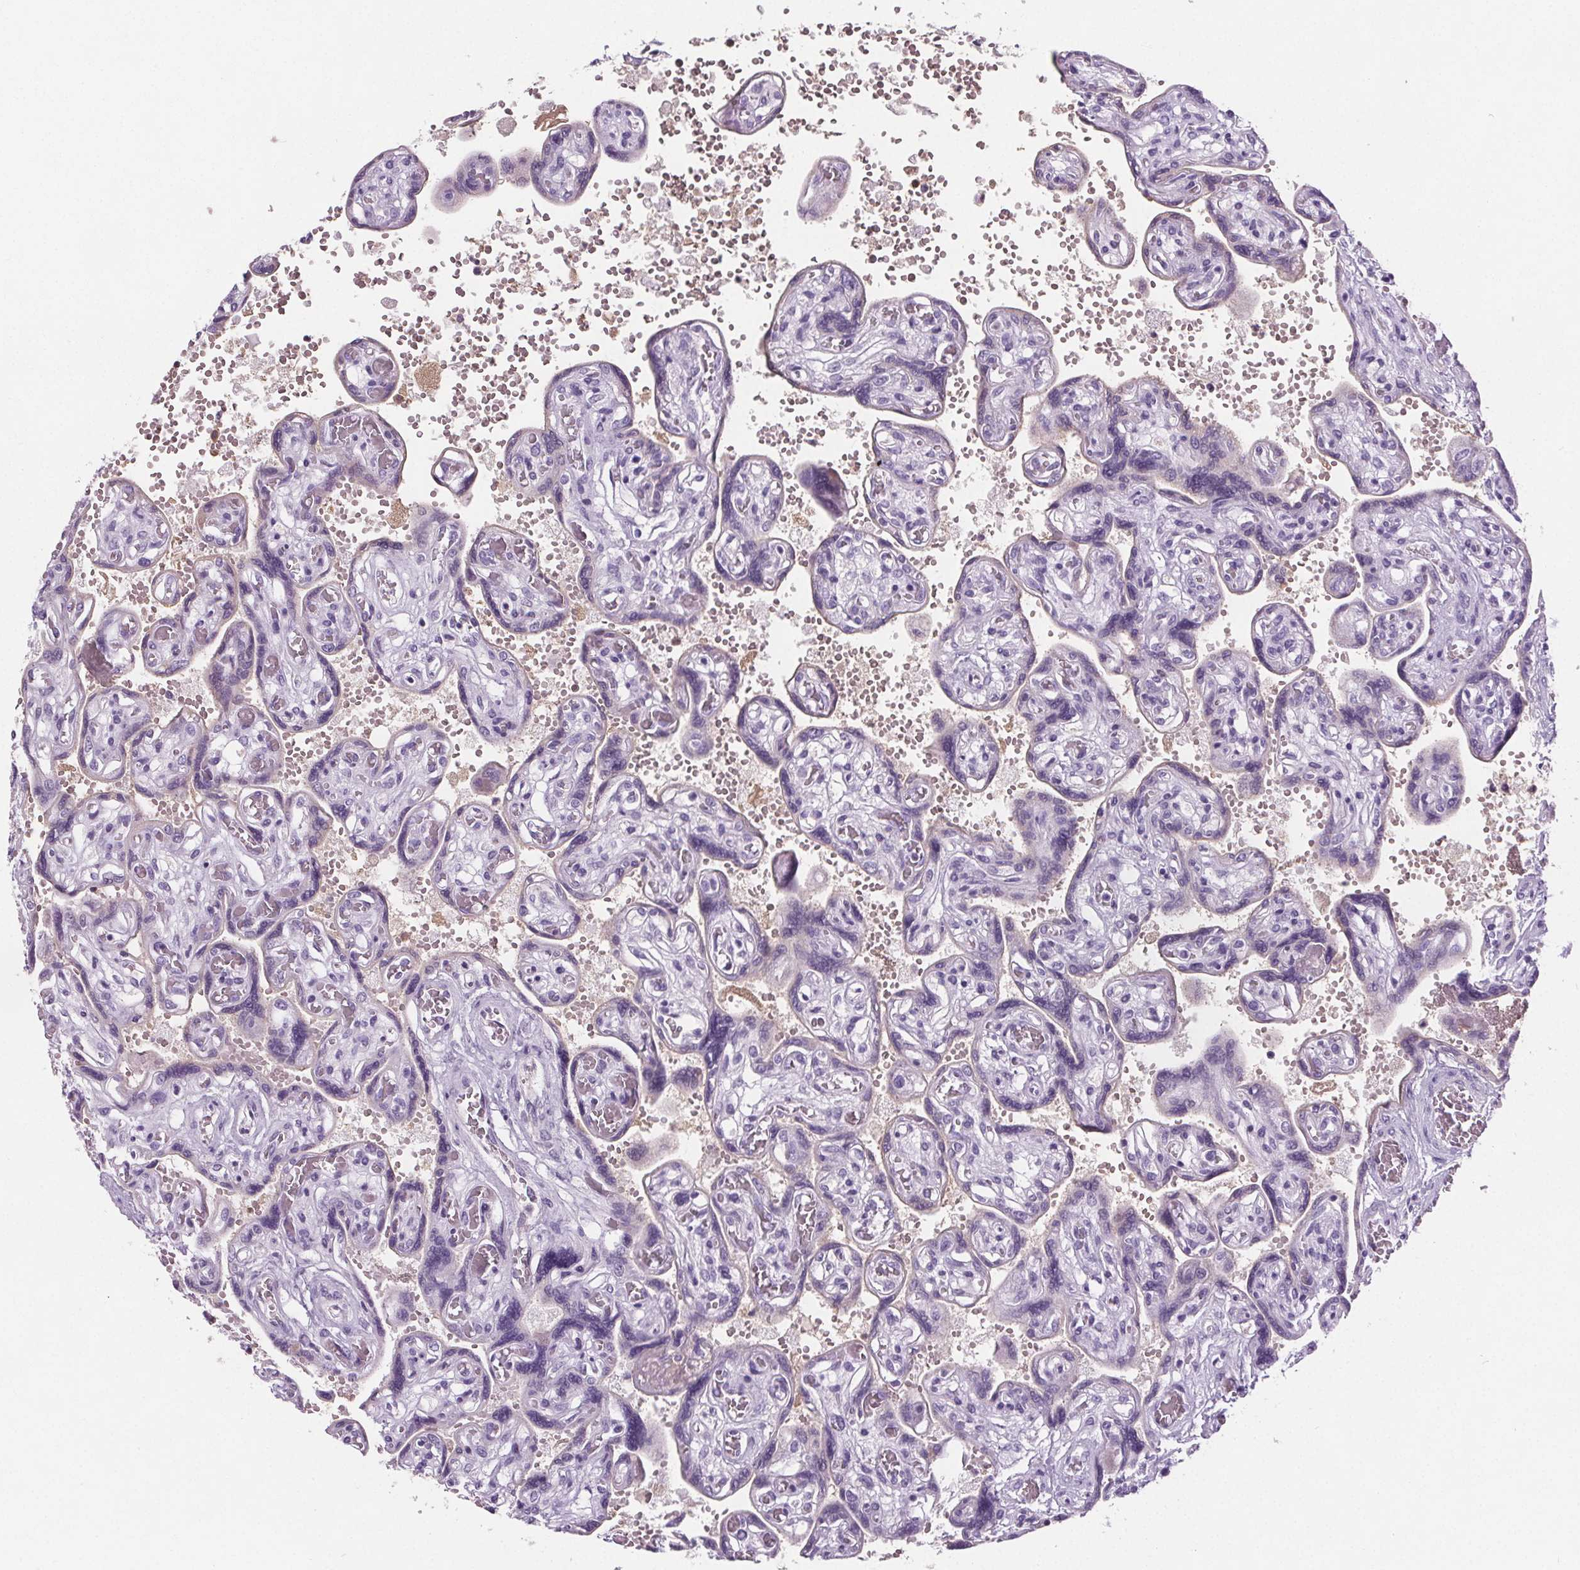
{"staining": {"intensity": "negative", "quantity": "none", "location": "none"}, "tissue": "placenta", "cell_type": "Decidual cells", "image_type": "normal", "snomed": [{"axis": "morphology", "description": "Normal tissue, NOS"}, {"axis": "topography", "description": "Placenta"}], "caption": "Human placenta stained for a protein using immunohistochemistry reveals no staining in decidual cells.", "gene": "CD5L", "patient": {"sex": "female", "age": 32}}